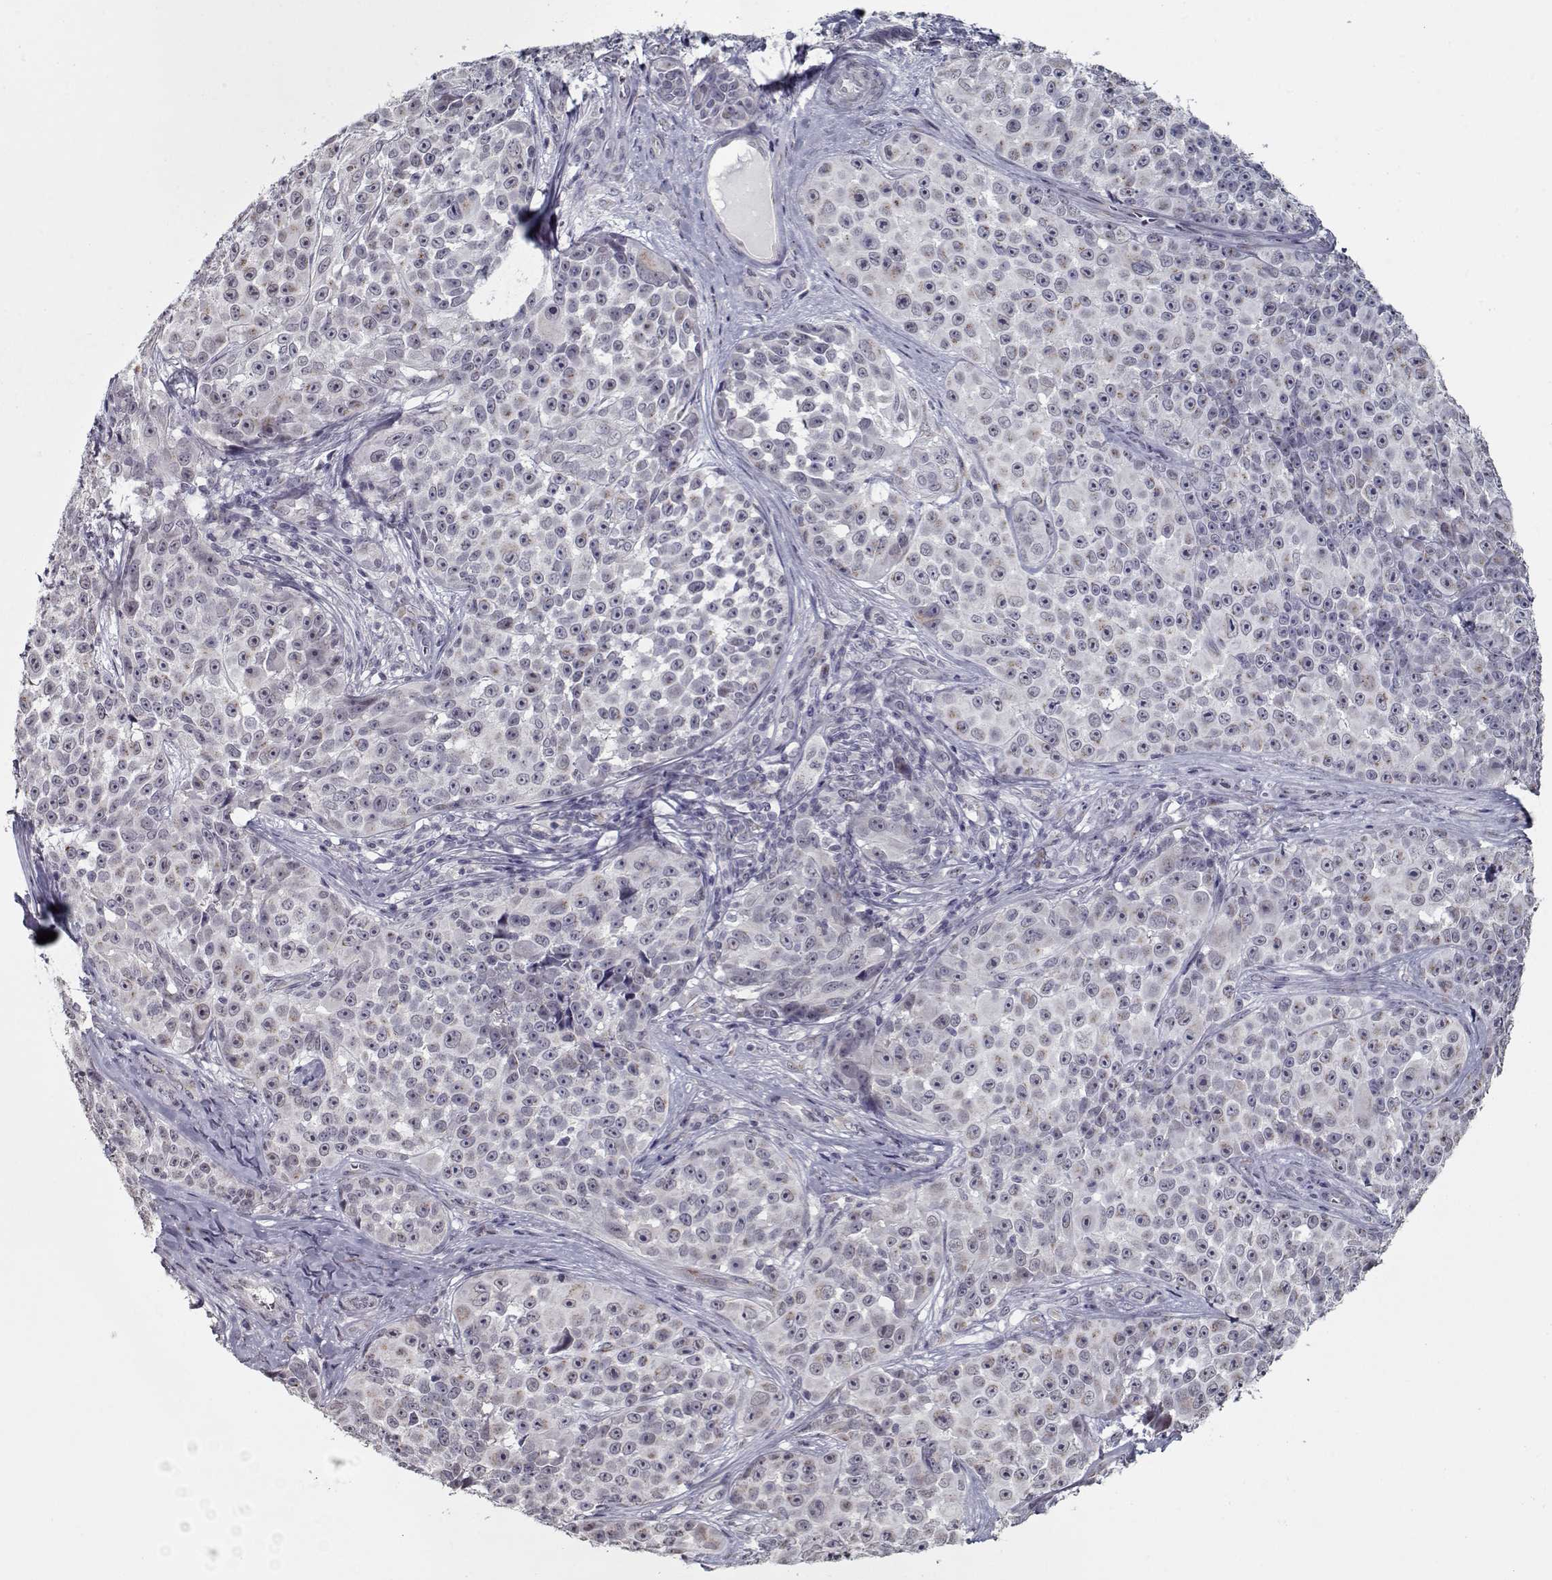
{"staining": {"intensity": "weak", "quantity": "<25%", "location": "cytoplasmic/membranous"}, "tissue": "melanoma", "cell_type": "Tumor cells", "image_type": "cancer", "snomed": [{"axis": "morphology", "description": "Malignant melanoma, NOS"}, {"axis": "topography", "description": "Skin"}], "caption": "Photomicrograph shows no protein positivity in tumor cells of melanoma tissue.", "gene": "SEC16B", "patient": {"sex": "female", "age": 88}}